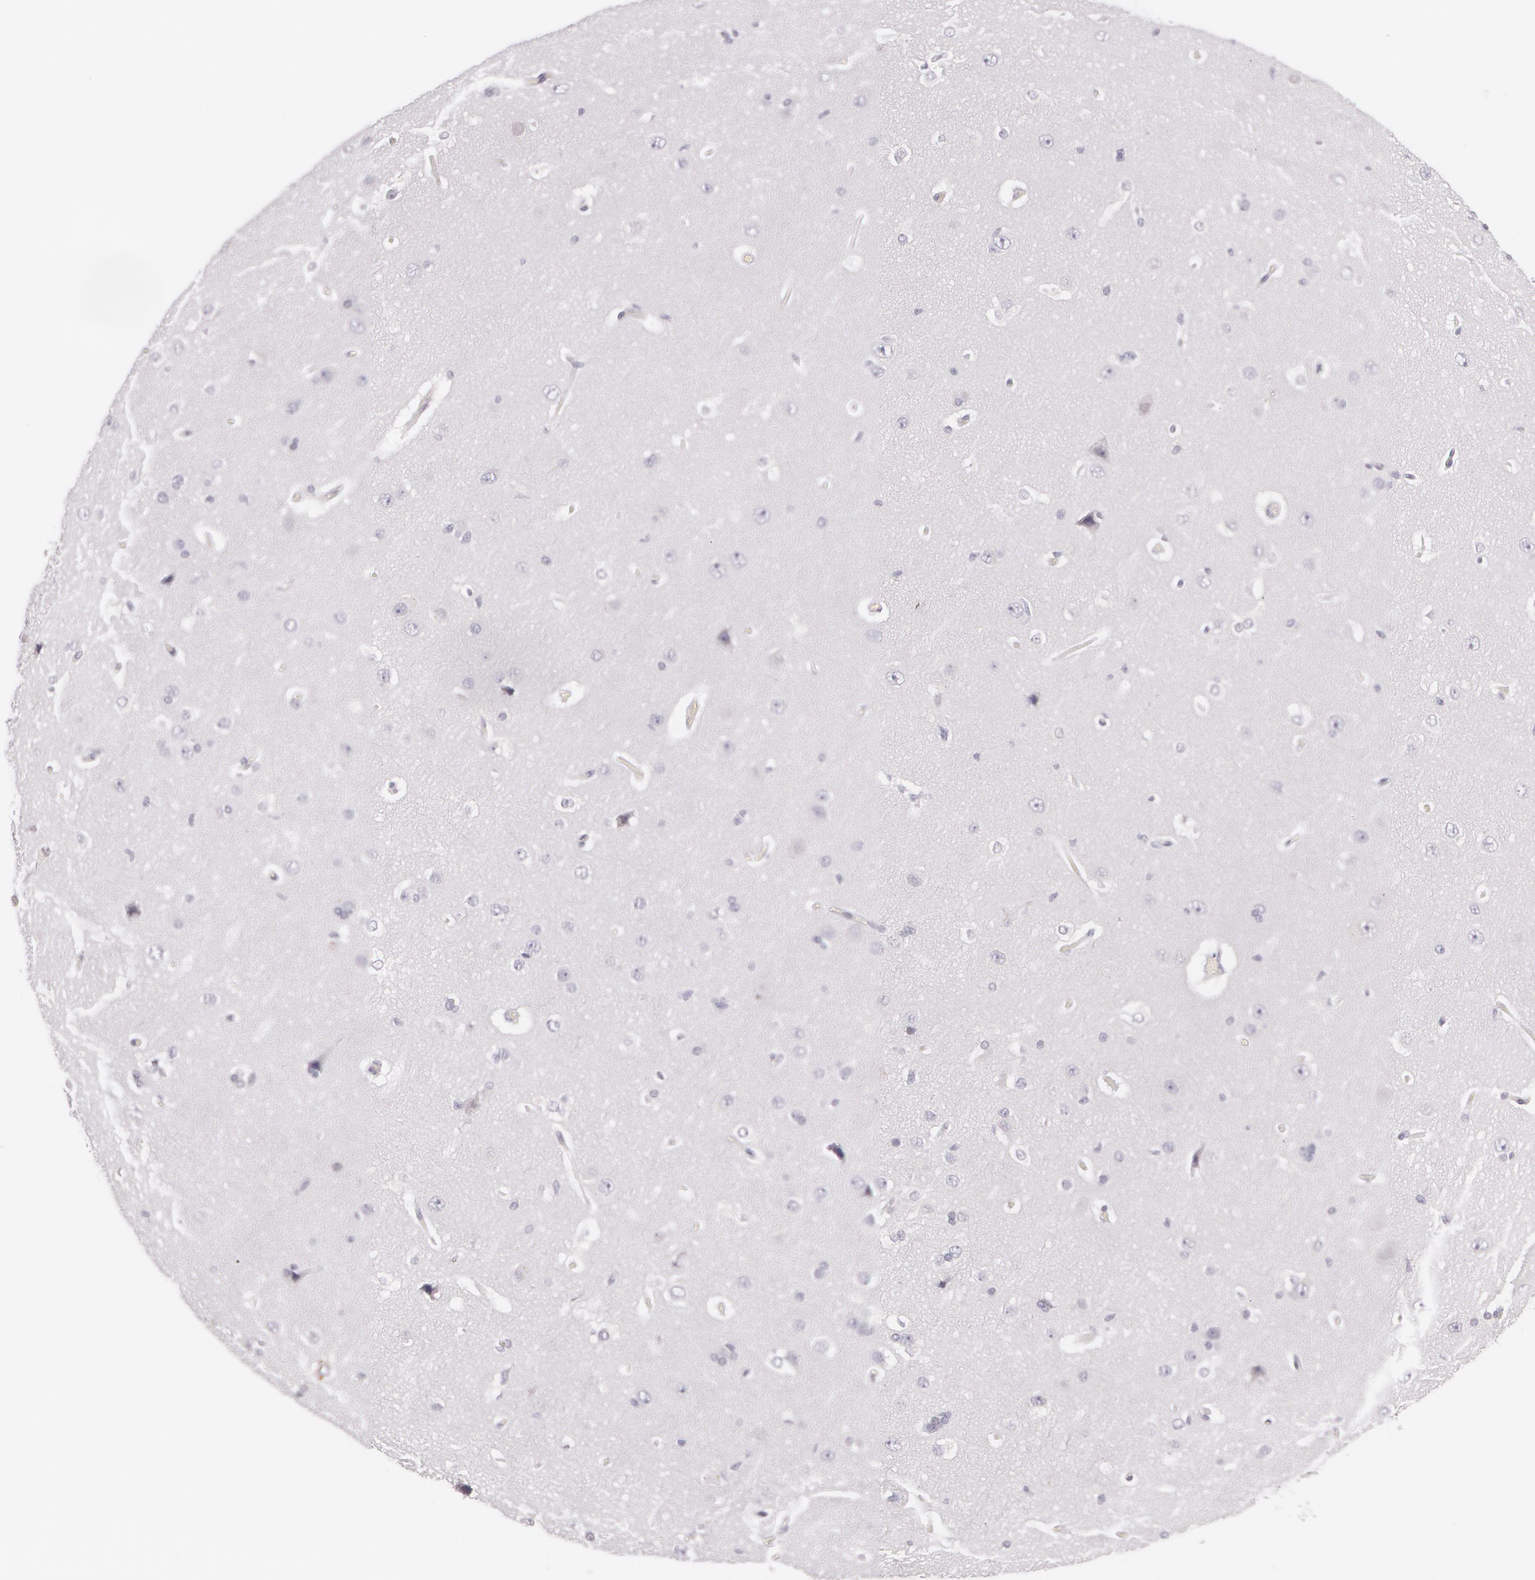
{"staining": {"intensity": "negative", "quantity": "none", "location": "none"}, "tissue": "cerebral cortex", "cell_type": "Endothelial cells", "image_type": "normal", "snomed": [{"axis": "morphology", "description": "Normal tissue, NOS"}, {"axis": "topography", "description": "Cerebral cortex"}], "caption": "This is an immunohistochemistry (IHC) histopathology image of benign human cerebral cortex. There is no staining in endothelial cells.", "gene": "LBP", "patient": {"sex": "female", "age": 45}}